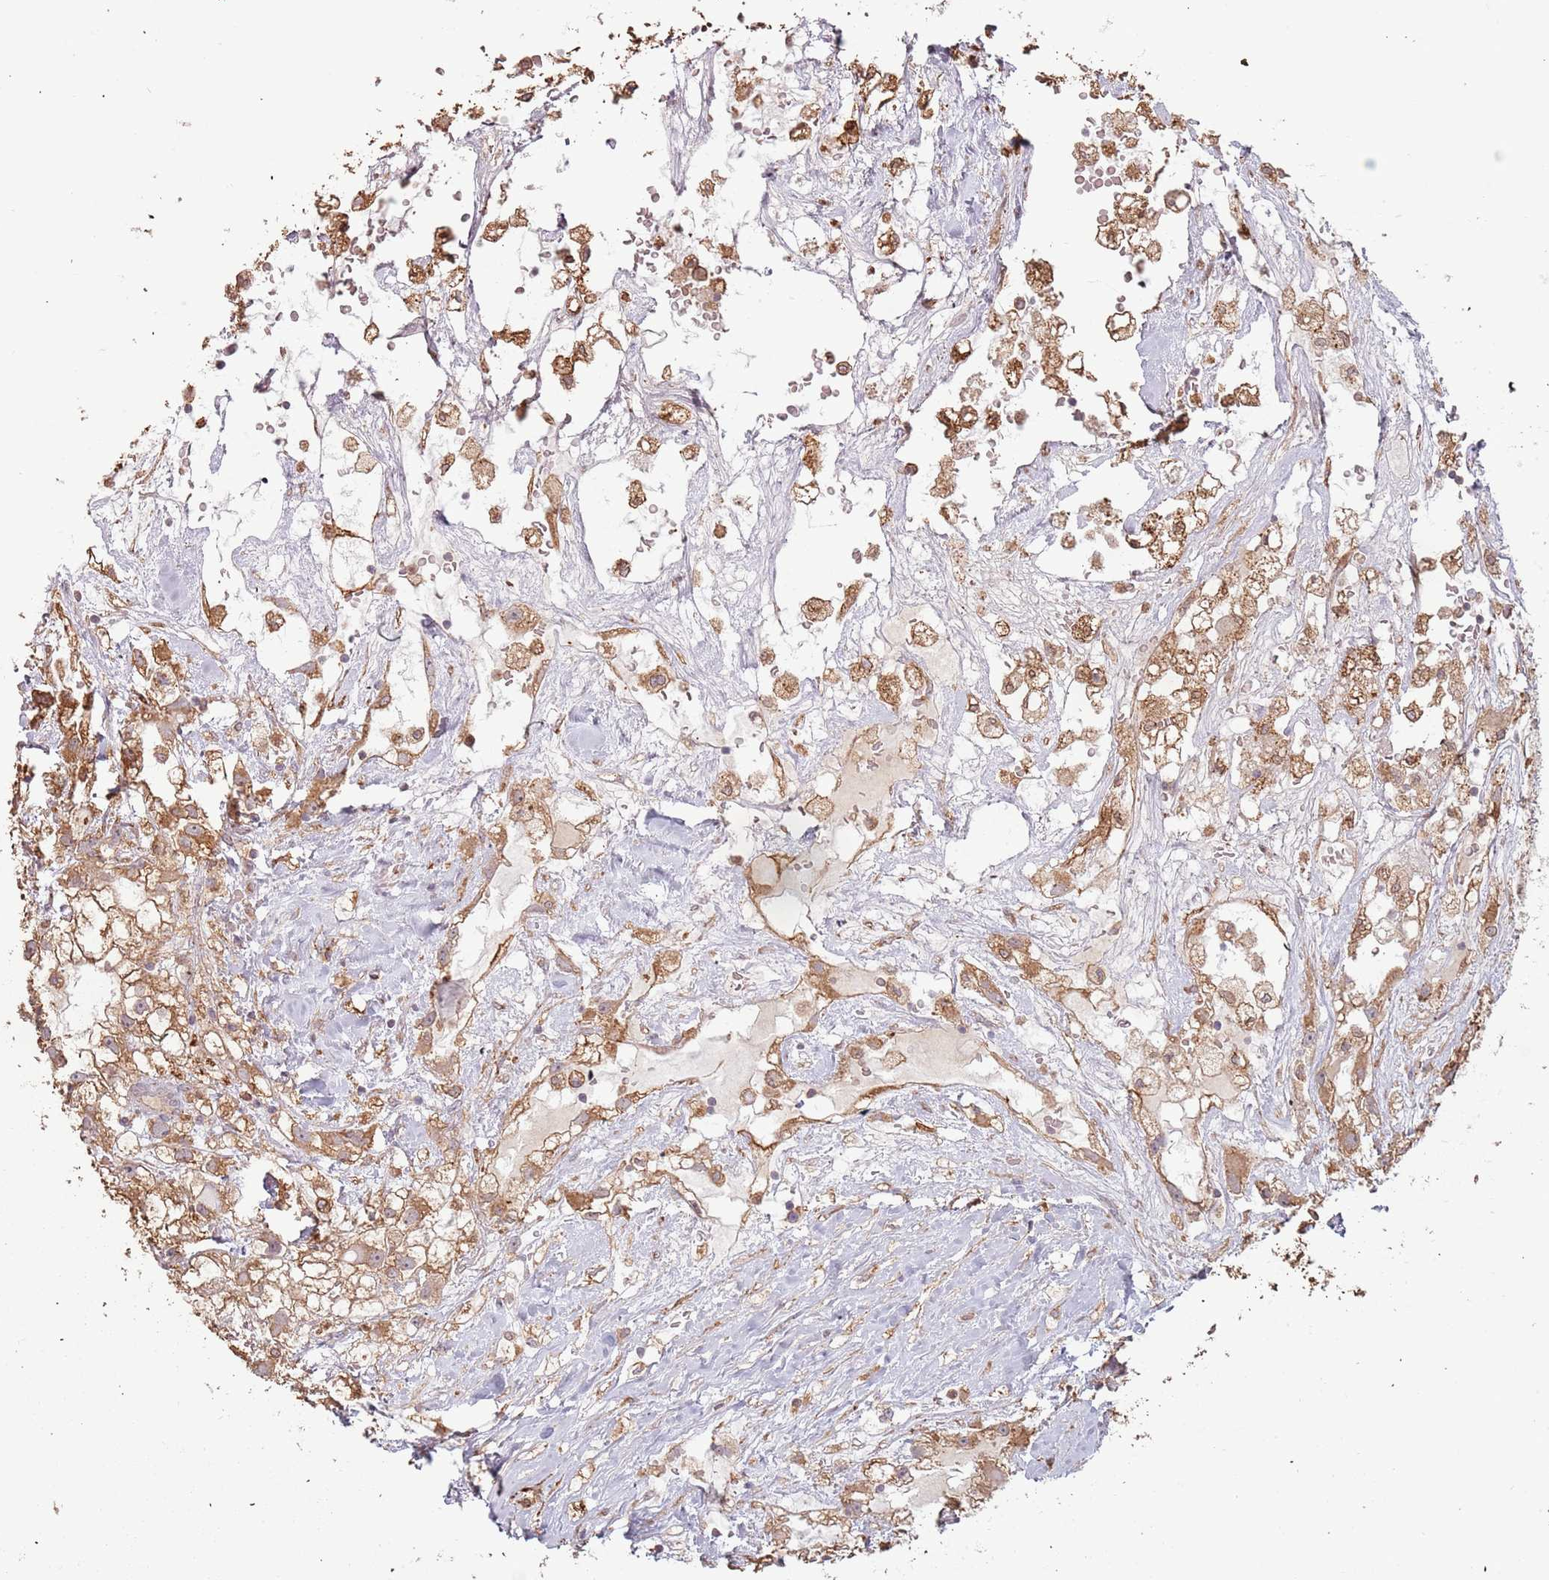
{"staining": {"intensity": "moderate", "quantity": ">75%", "location": "cytoplasmic/membranous"}, "tissue": "renal cancer", "cell_type": "Tumor cells", "image_type": "cancer", "snomed": [{"axis": "morphology", "description": "Adenocarcinoma, NOS"}, {"axis": "topography", "description": "Kidney"}], "caption": "Immunohistochemistry of renal adenocarcinoma reveals medium levels of moderate cytoplasmic/membranous staining in about >75% of tumor cells.", "gene": "ATOSB", "patient": {"sex": "male", "age": 59}}